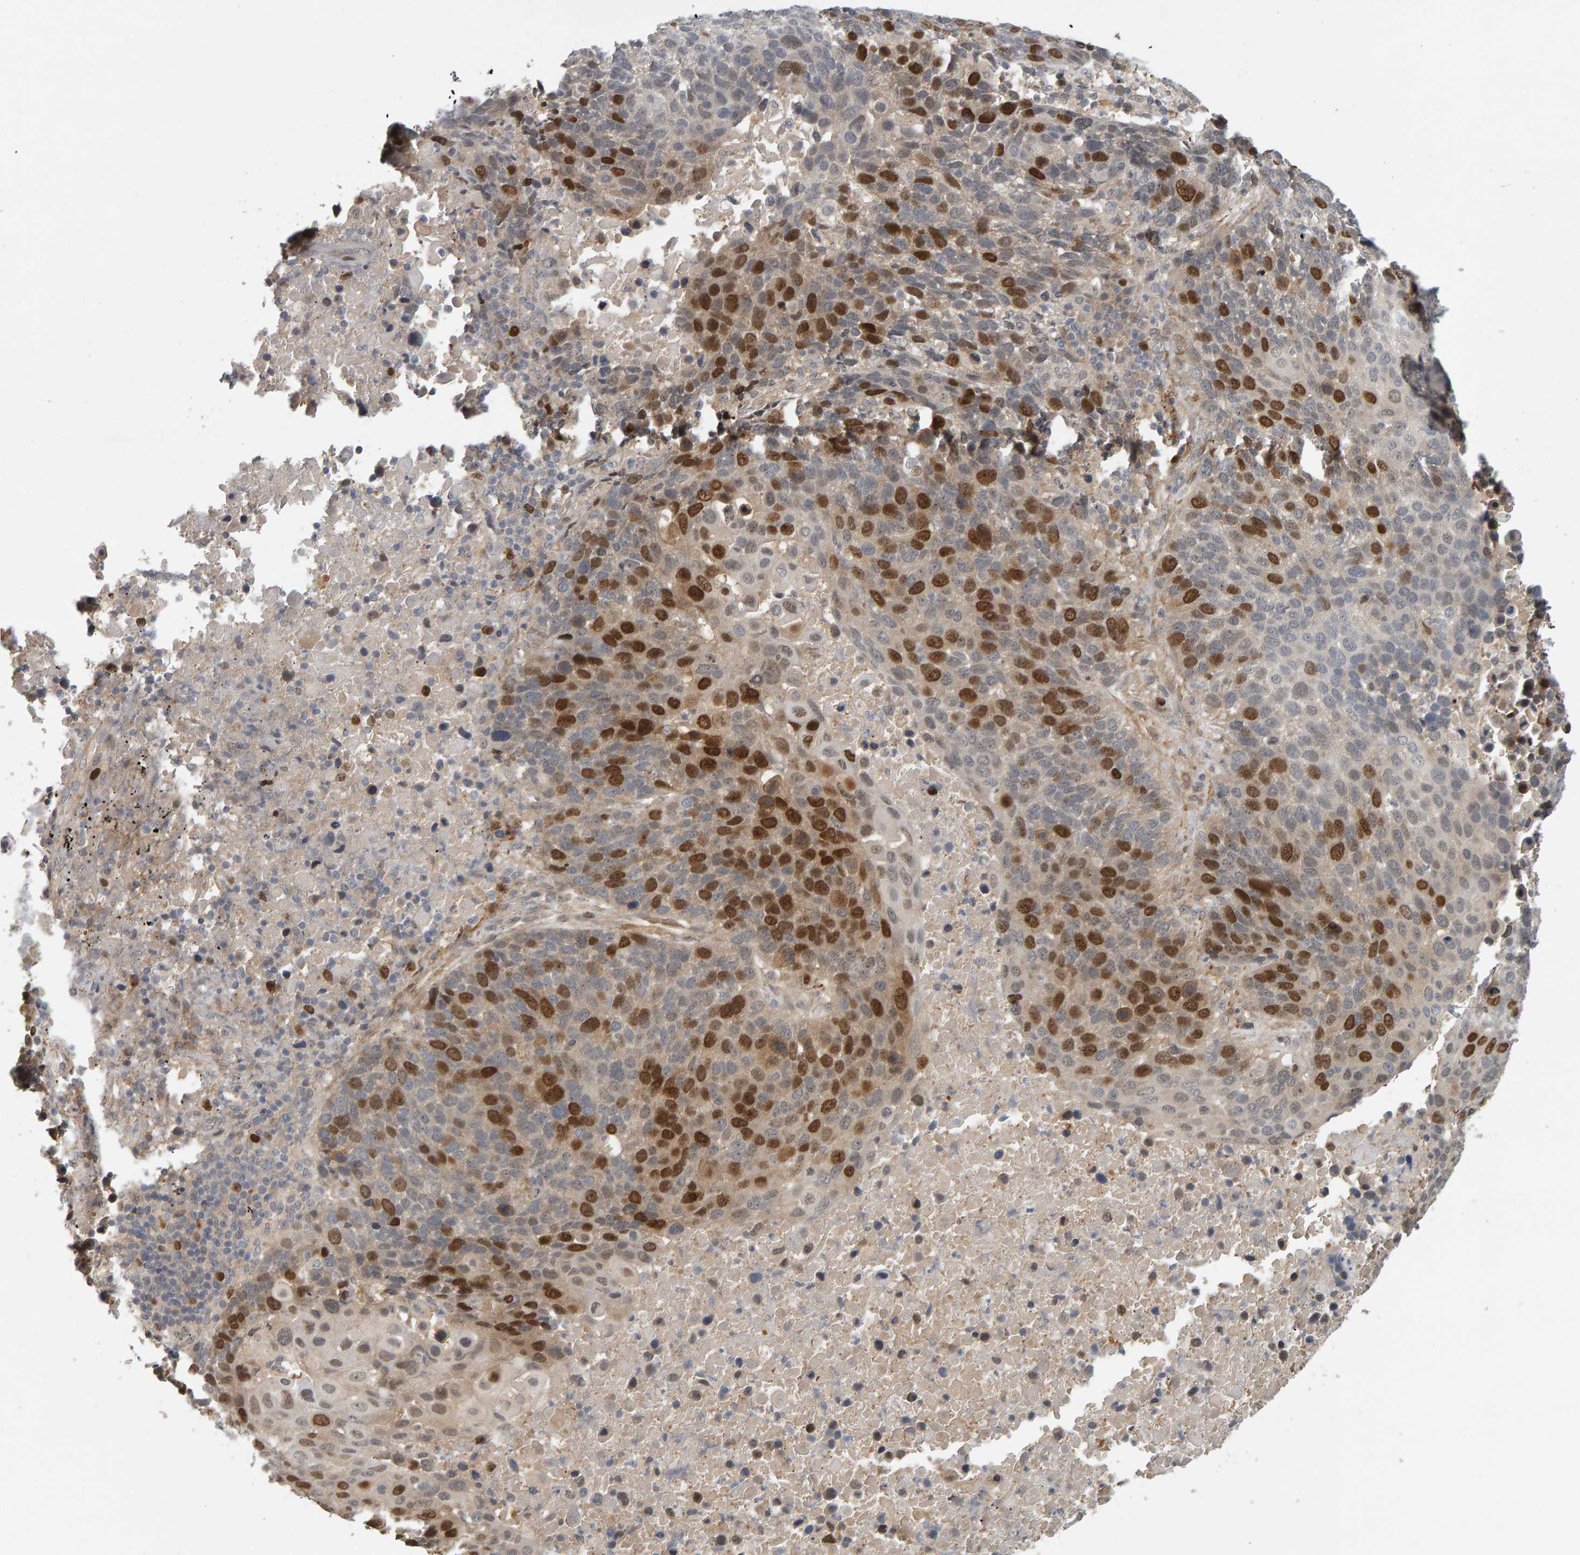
{"staining": {"intensity": "strong", "quantity": "25%-75%", "location": "nuclear"}, "tissue": "lung cancer", "cell_type": "Tumor cells", "image_type": "cancer", "snomed": [{"axis": "morphology", "description": "Squamous cell carcinoma, NOS"}, {"axis": "topography", "description": "Lung"}], "caption": "Strong nuclear expression for a protein is present in approximately 25%-75% of tumor cells of squamous cell carcinoma (lung) using IHC.", "gene": "CDCA5", "patient": {"sex": "male", "age": 66}}